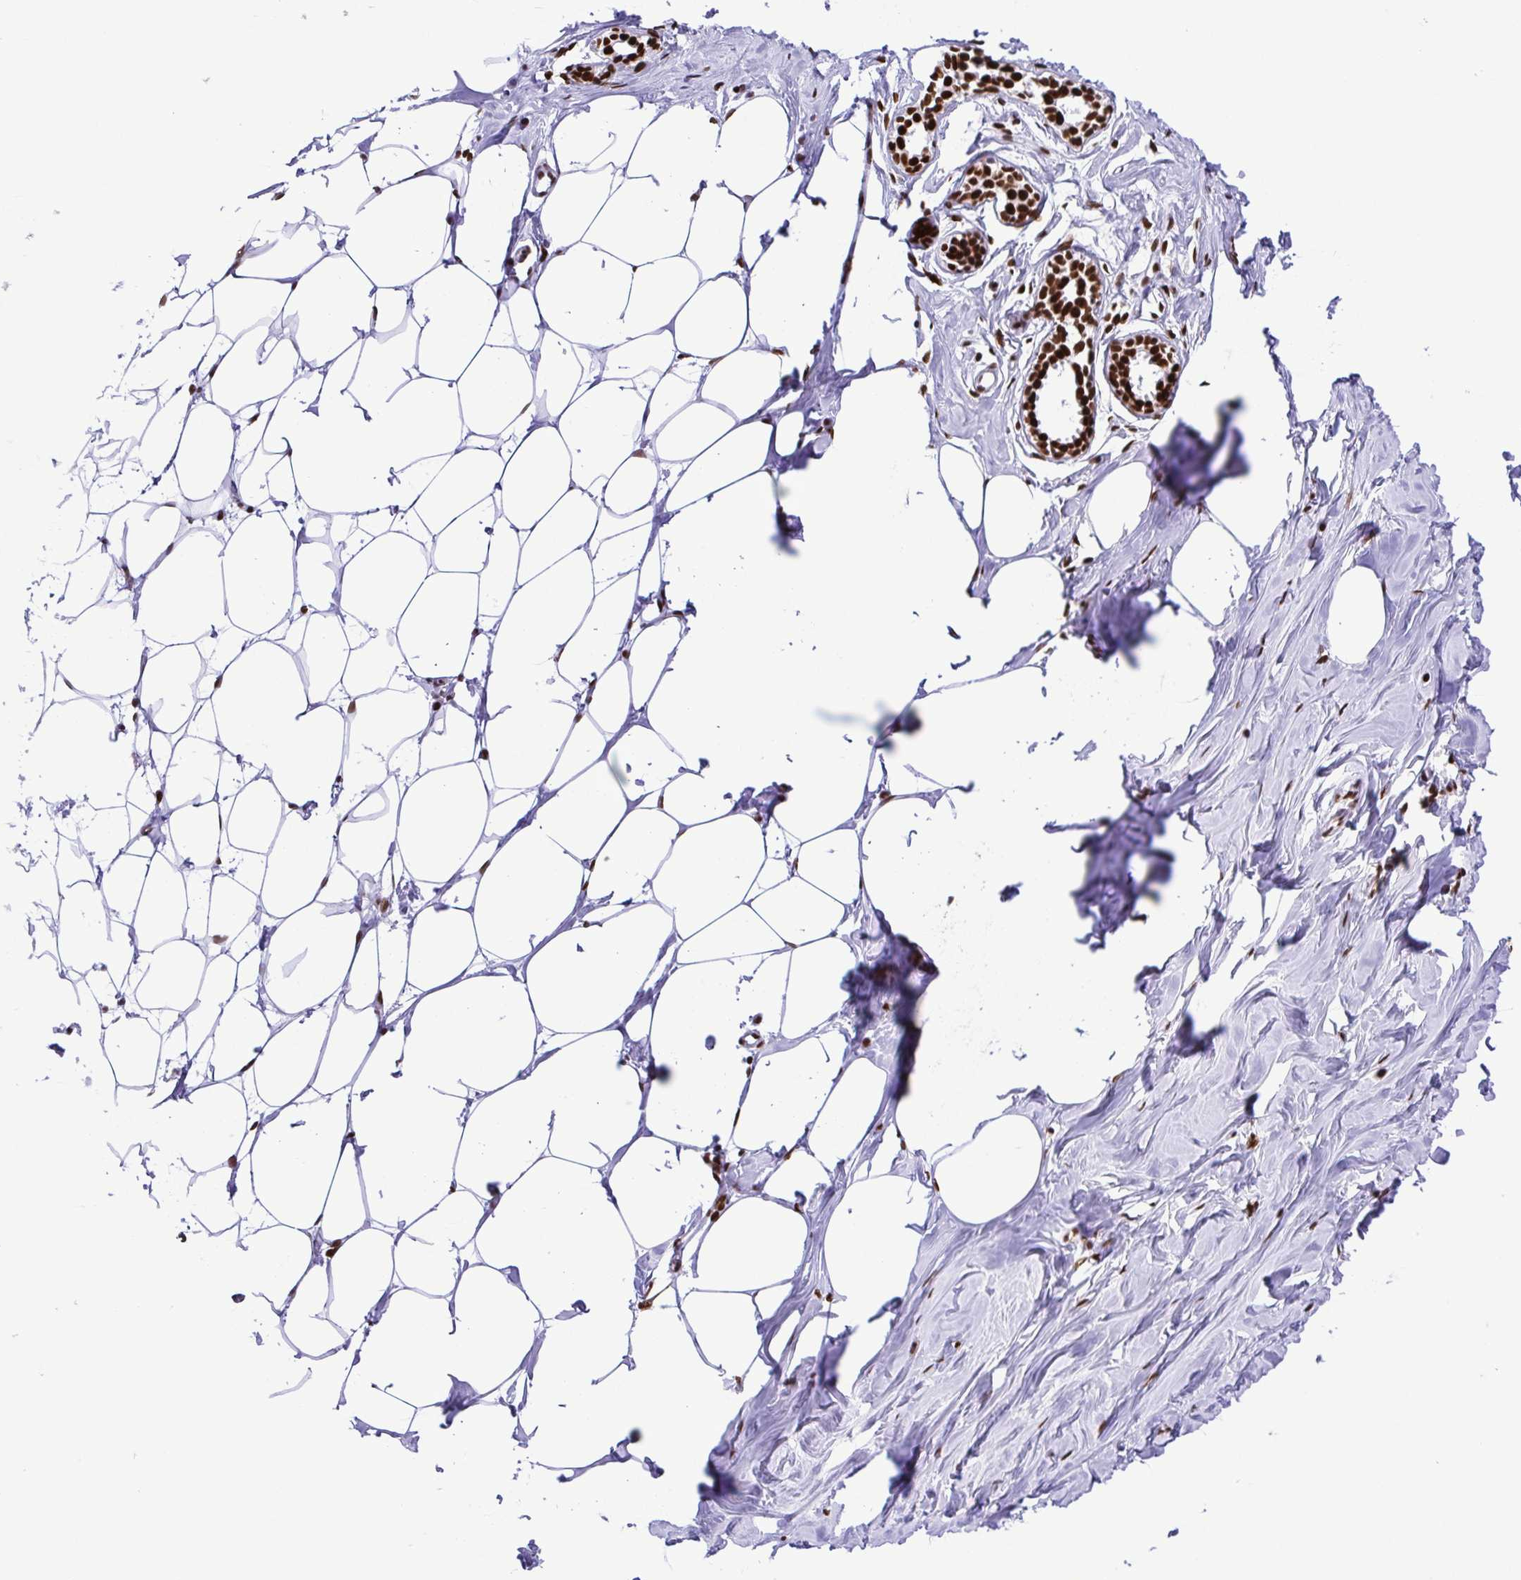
{"staining": {"intensity": "moderate", "quantity": "<25%", "location": "nuclear"}, "tissue": "breast", "cell_type": "Adipocytes", "image_type": "normal", "snomed": [{"axis": "morphology", "description": "Normal tissue, NOS"}, {"axis": "topography", "description": "Breast"}], "caption": "Immunohistochemical staining of unremarkable breast reveals moderate nuclear protein staining in about <25% of adipocytes.", "gene": "TRIM28", "patient": {"sex": "female", "age": 27}}